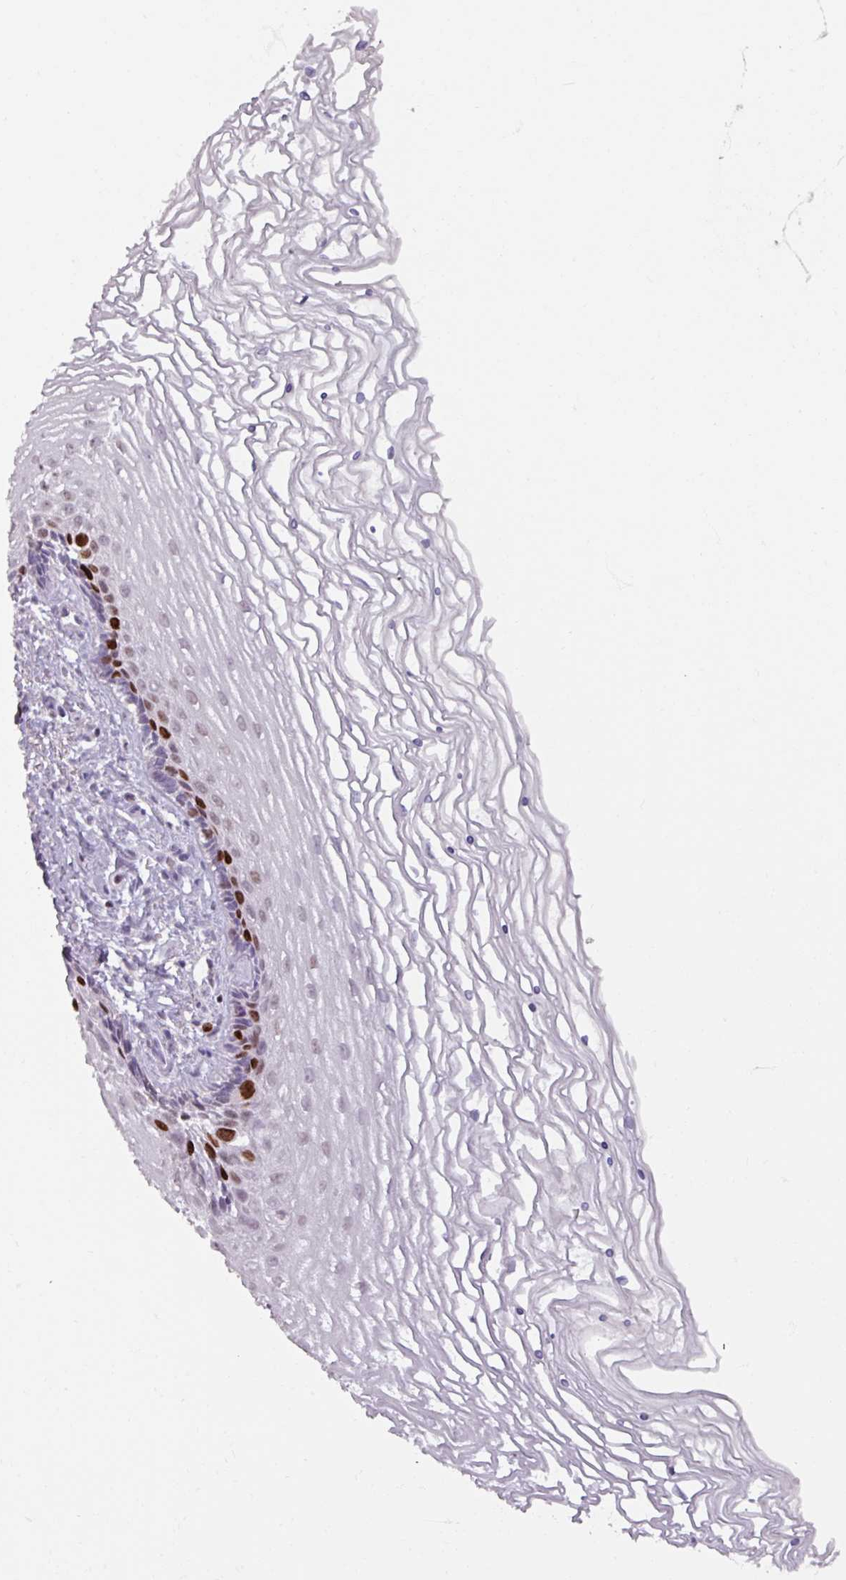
{"staining": {"intensity": "moderate", "quantity": "<25%", "location": "nuclear"}, "tissue": "cervix", "cell_type": "Glandular cells", "image_type": "normal", "snomed": [{"axis": "morphology", "description": "Normal tissue, NOS"}, {"axis": "topography", "description": "Cervix"}], "caption": "Human cervix stained for a protein (brown) reveals moderate nuclear positive staining in approximately <25% of glandular cells.", "gene": "ATAD2", "patient": {"sex": "female", "age": 47}}